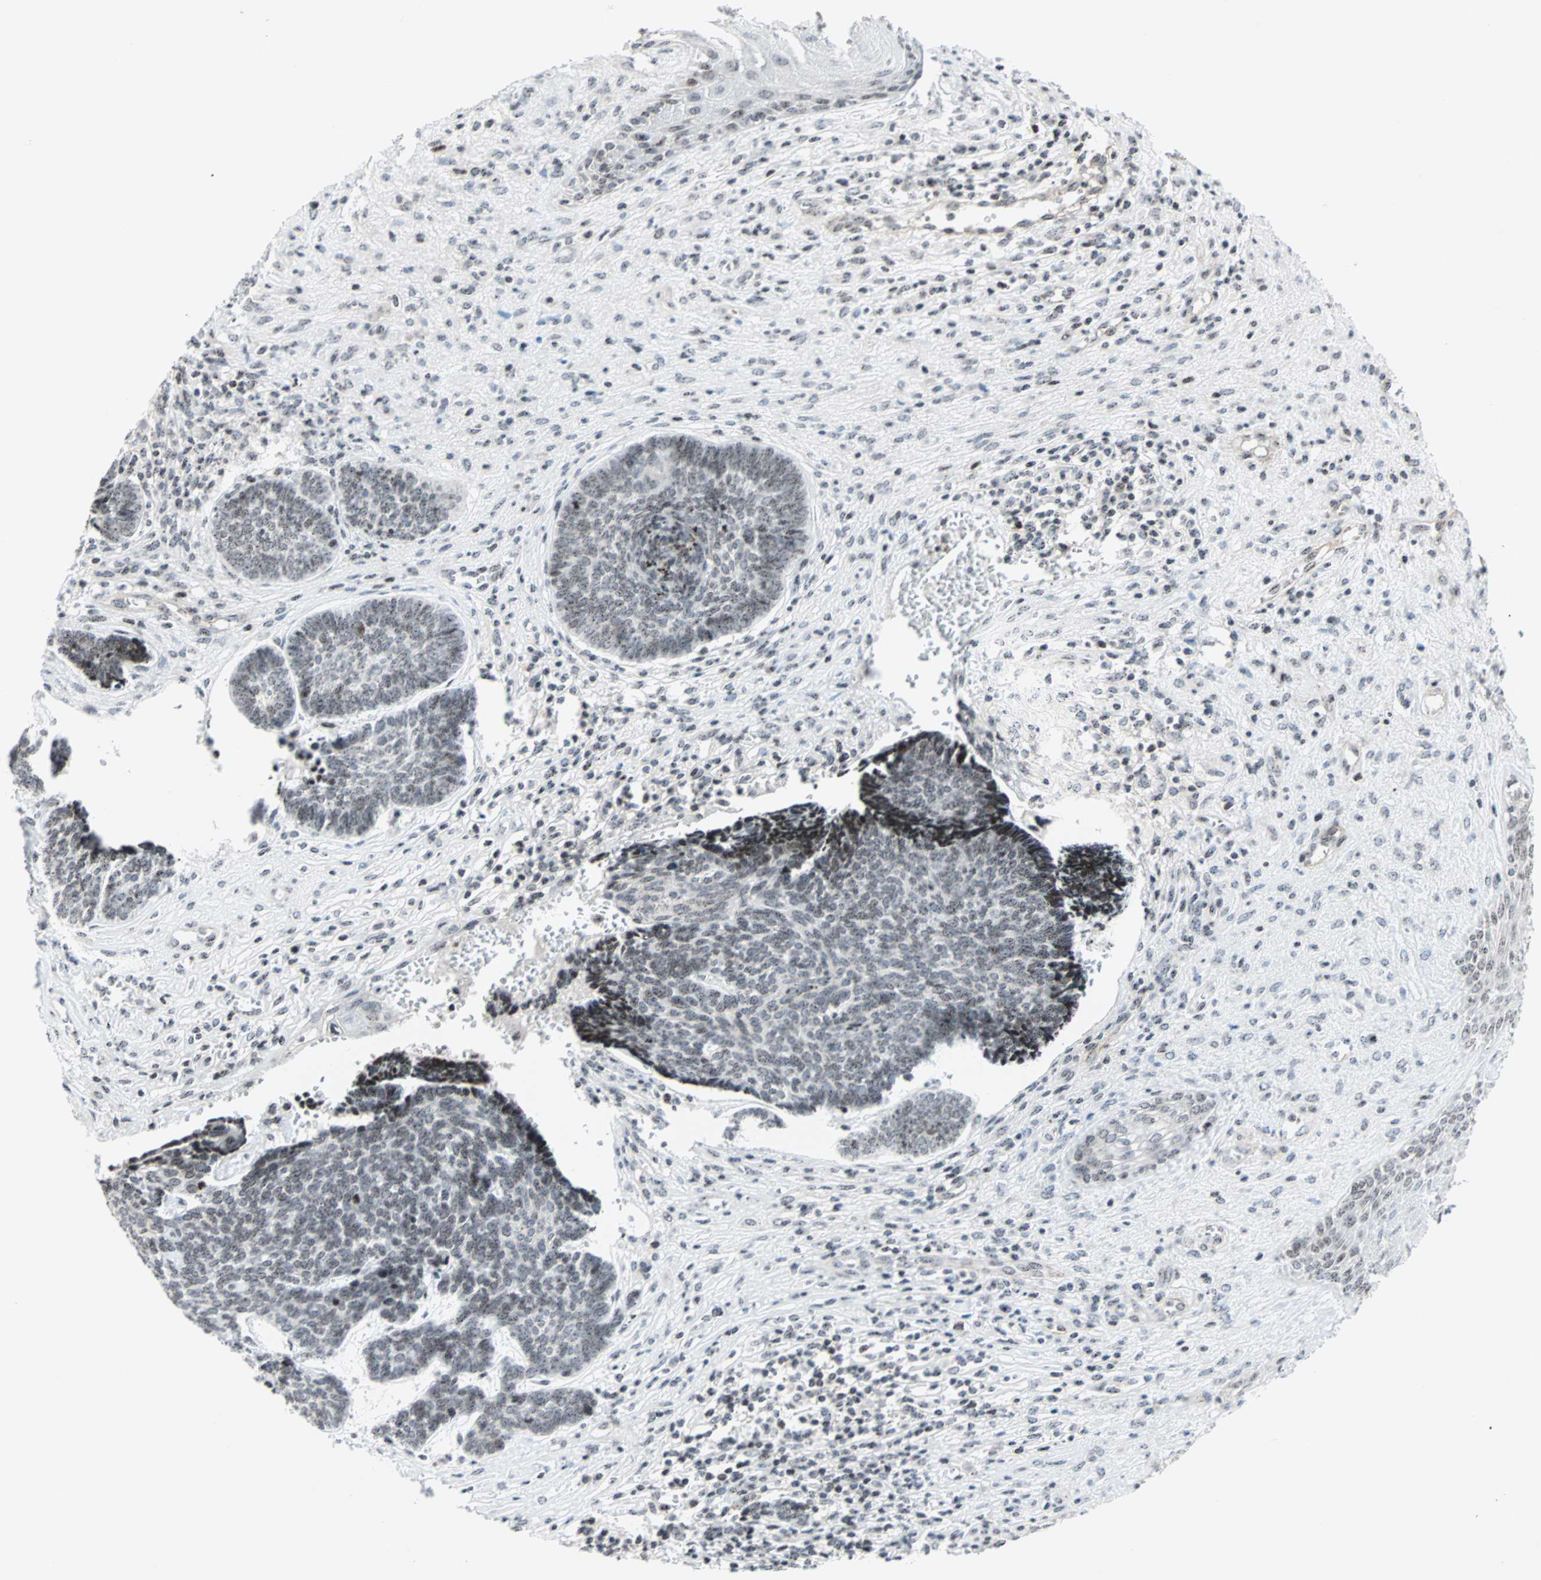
{"staining": {"intensity": "weak", "quantity": ">75%", "location": "nuclear"}, "tissue": "skin cancer", "cell_type": "Tumor cells", "image_type": "cancer", "snomed": [{"axis": "morphology", "description": "Basal cell carcinoma"}, {"axis": "topography", "description": "Skin"}], "caption": "Weak nuclear protein expression is seen in approximately >75% of tumor cells in basal cell carcinoma (skin).", "gene": "CENPA", "patient": {"sex": "male", "age": 84}}